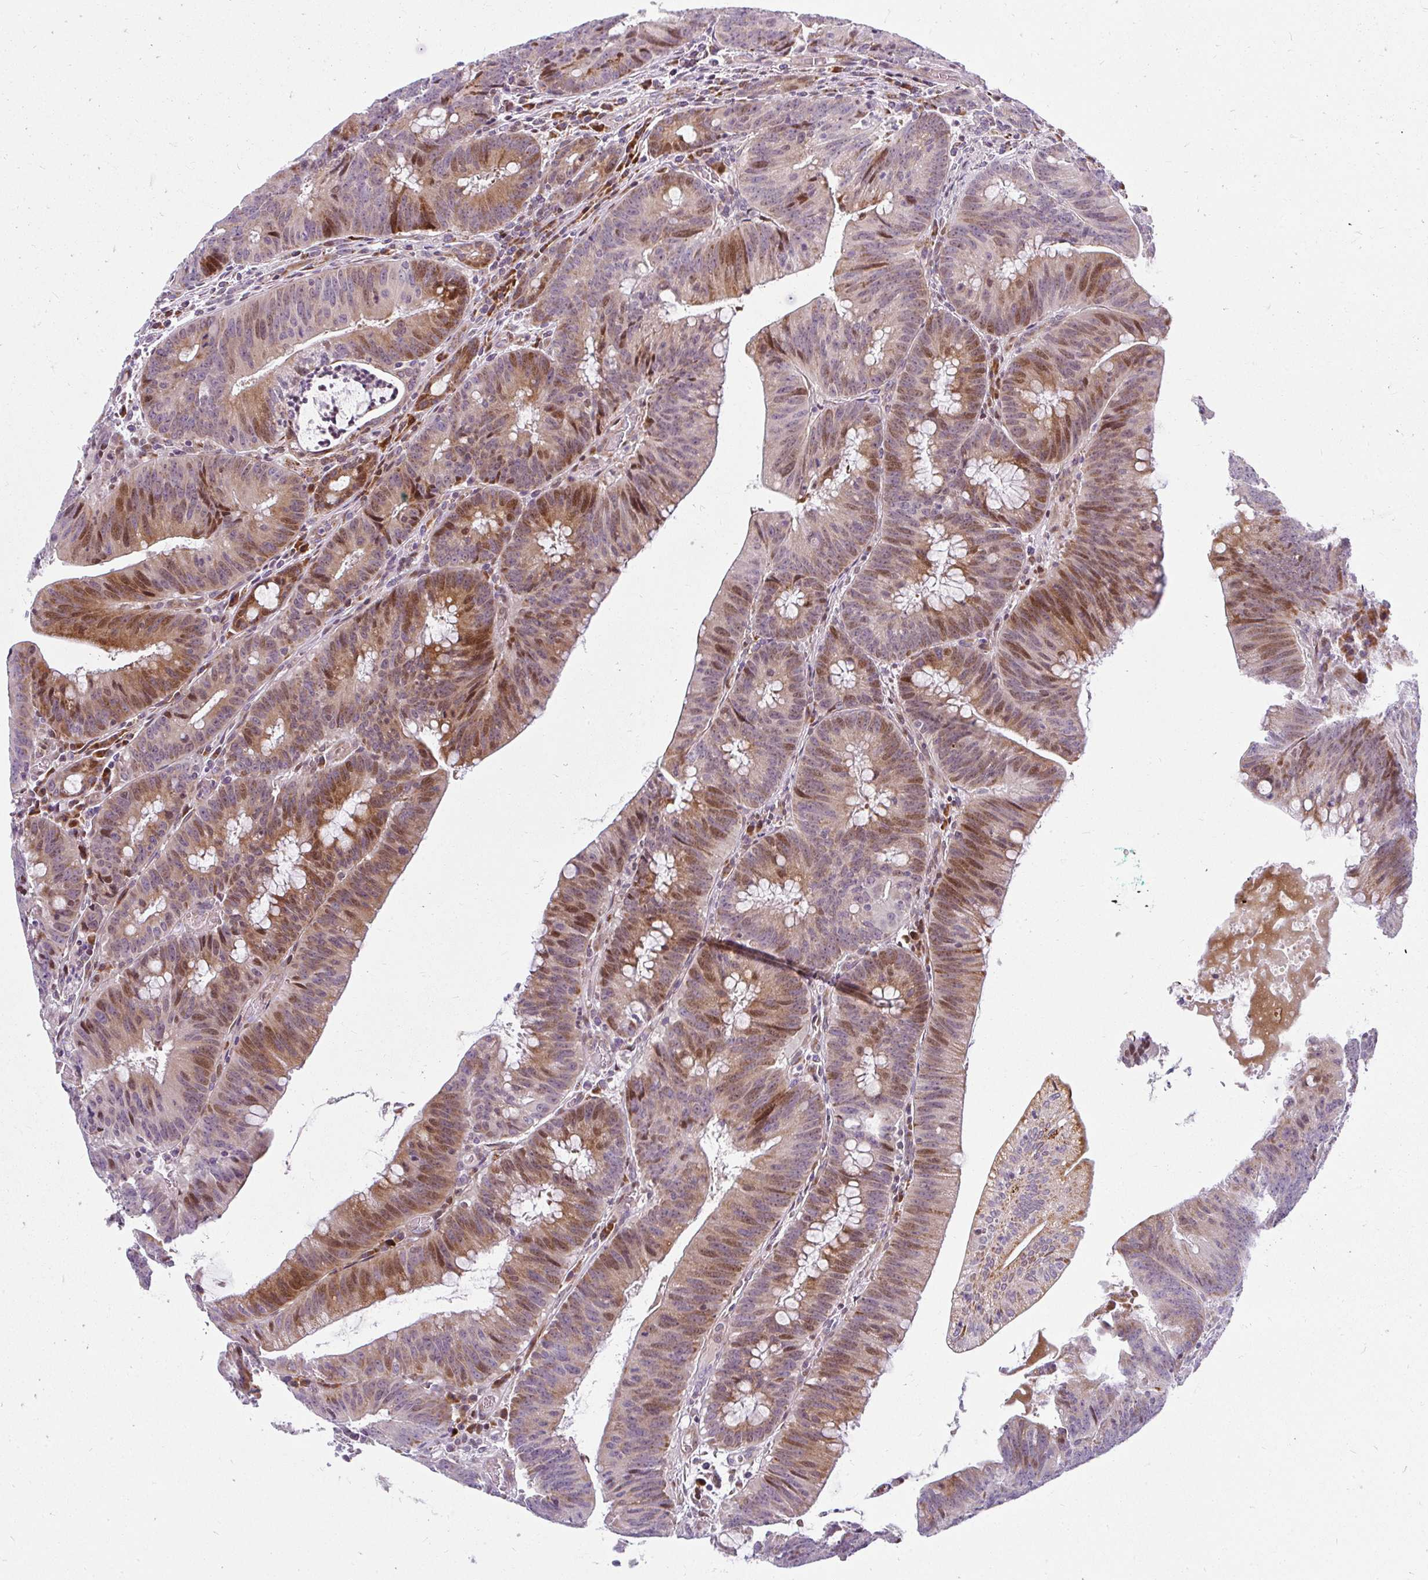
{"staining": {"intensity": "moderate", "quantity": "25%-75%", "location": "cytoplasmic/membranous,nuclear"}, "tissue": "colorectal cancer", "cell_type": "Tumor cells", "image_type": "cancer", "snomed": [{"axis": "morphology", "description": "Adenocarcinoma, NOS"}, {"axis": "topography", "description": "Colon"}], "caption": "The image reveals staining of colorectal cancer, revealing moderate cytoplasmic/membranous and nuclear protein expression (brown color) within tumor cells. (DAB (3,3'-diaminobenzidine) = brown stain, brightfield microscopy at high magnification).", "gene": "PLA2G5", "patient": {"sex": "female", "age": 87}}